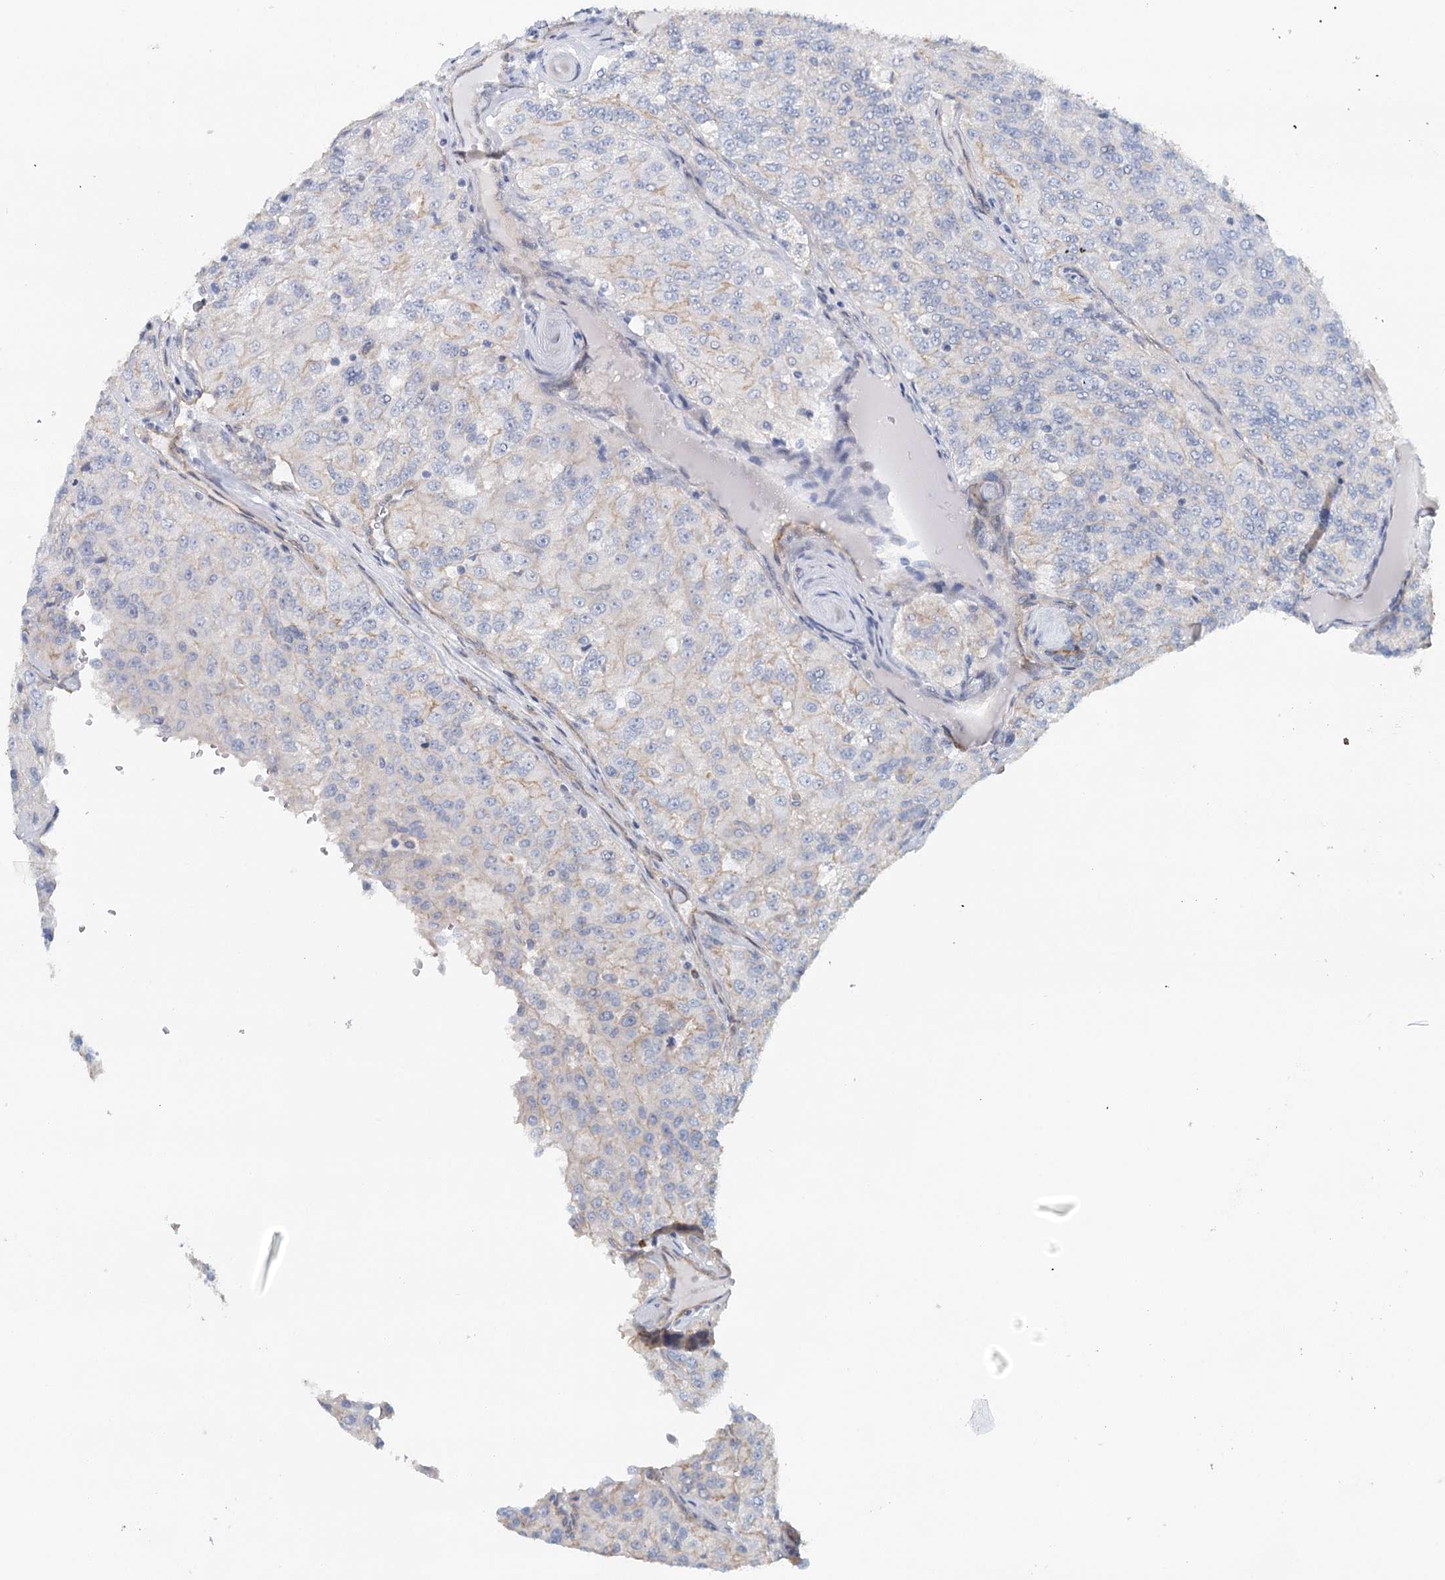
{"staining": {"intensity": "negative", "quantity": "none", "location": "none"}, "tissue": "renal cancer", "cell_type": "Tumor cells", "image_type": "cancer", "snomed": [{"axis": "morphology", "description": "Adenocarcinoma, NOS"}, {"axis": "topography", "description": "Kidney"}], "caption": "Protein analysis of adenocarcinoma (renal) shows no significant staining in tumor cells.", "gene": "SYNPO", "patient": {"sex": "female", "age": 63}}